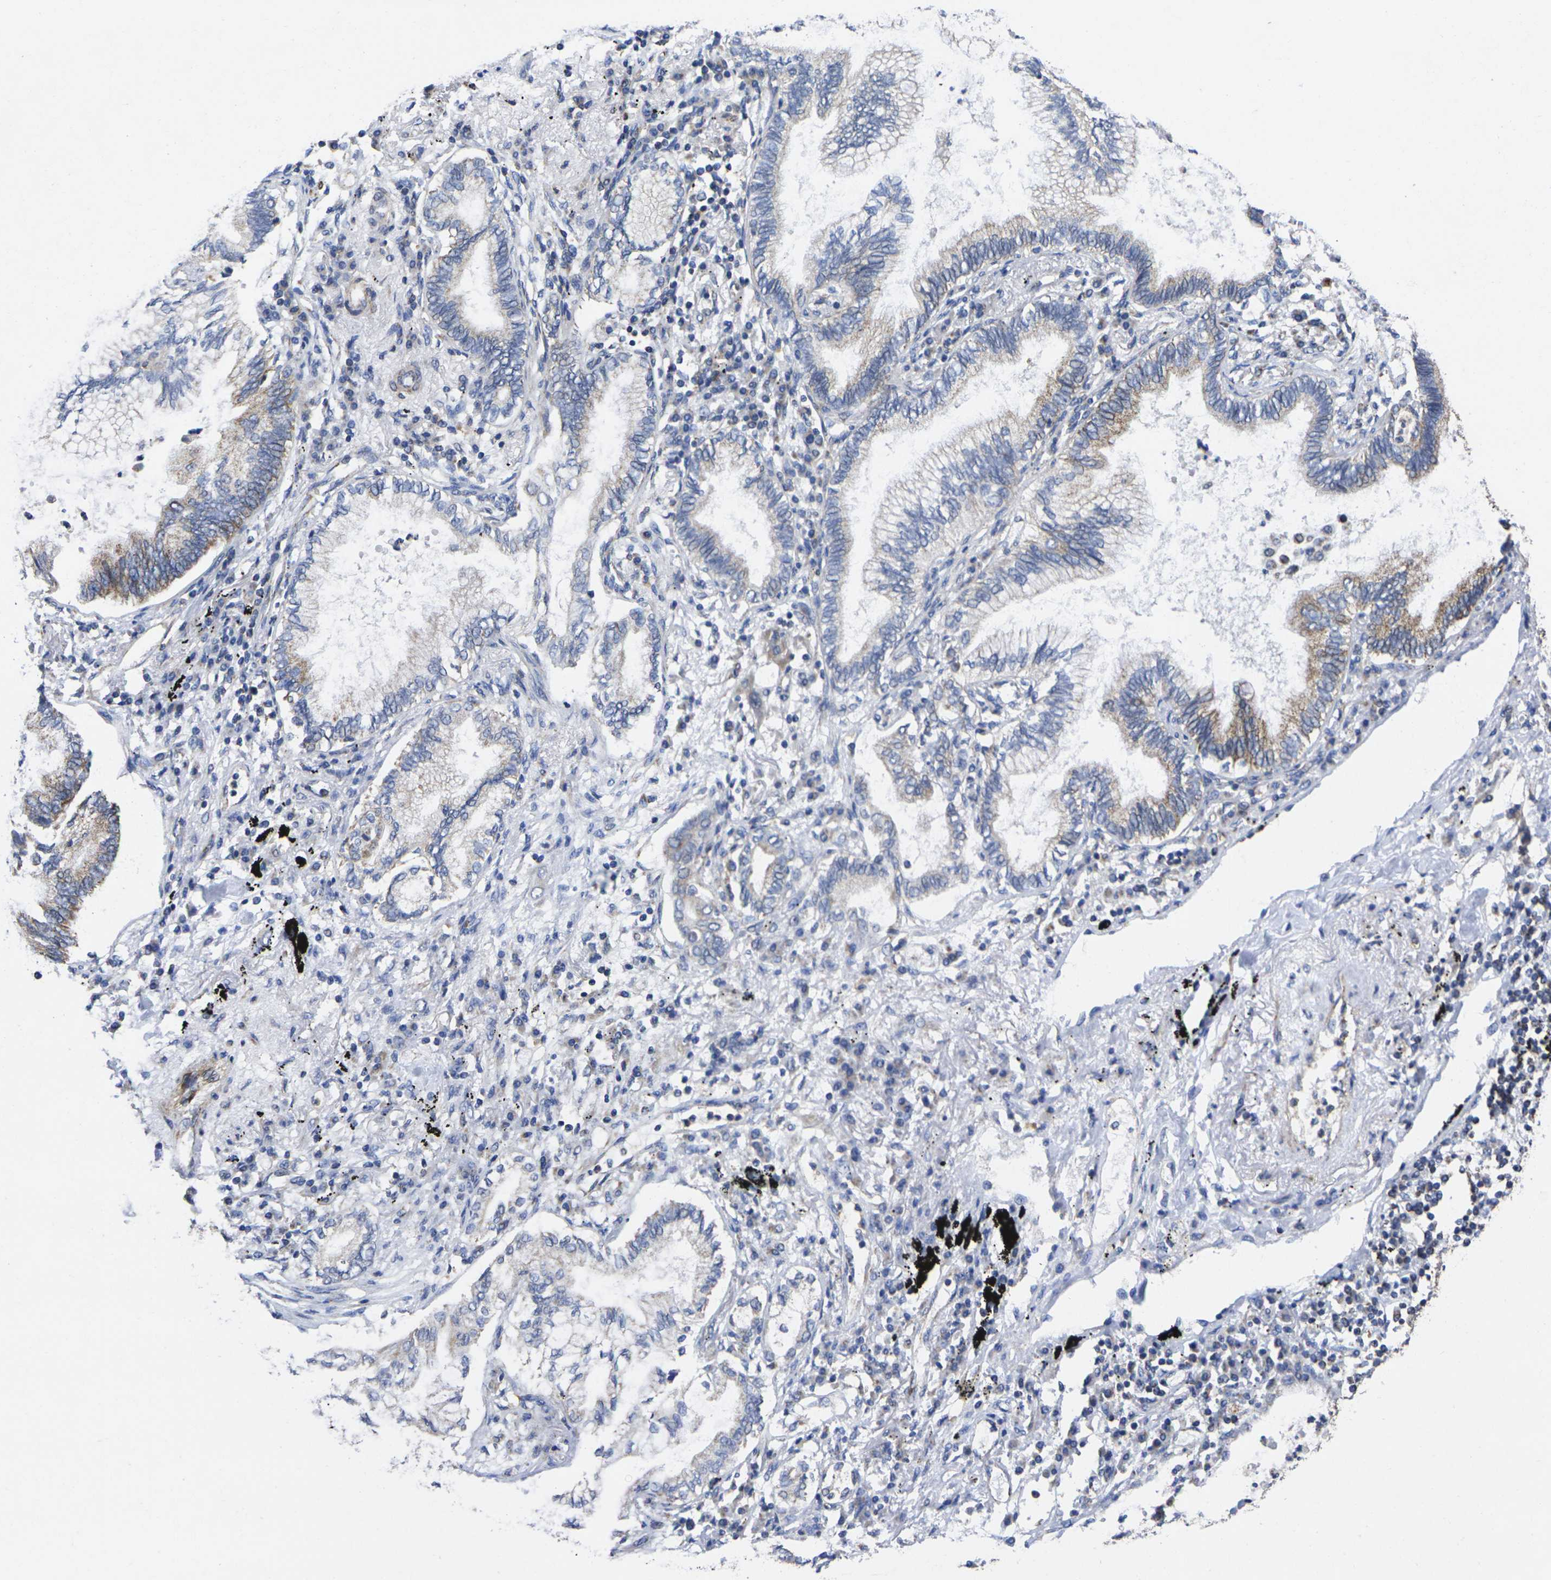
{"staining": {"intensity": "strong", "quantity": "<25%", "location": "cytoplasmic/membranous"}, "tissue": "lung cancer", "cell_type": "Tumor cells", "image_type": "cancer", "snomed": [{"axis": "morphology", "description": "Normal tissue, NOS"}, {"axis": "morphology", "description": "Adenocarcinoma, NOS"}, {"axis": "topography", "description": "Bronchus"}, {"axis": "topography", "description": "Lung"}], "caption": "Brown immunohistochemical staining in adenocarcinoma (lung) displays strong cytoplasmic/membranous expression in about <25% of tumor cells.", "gene": "P2RY11", "patient": {"sex": "female", "age": 70}}